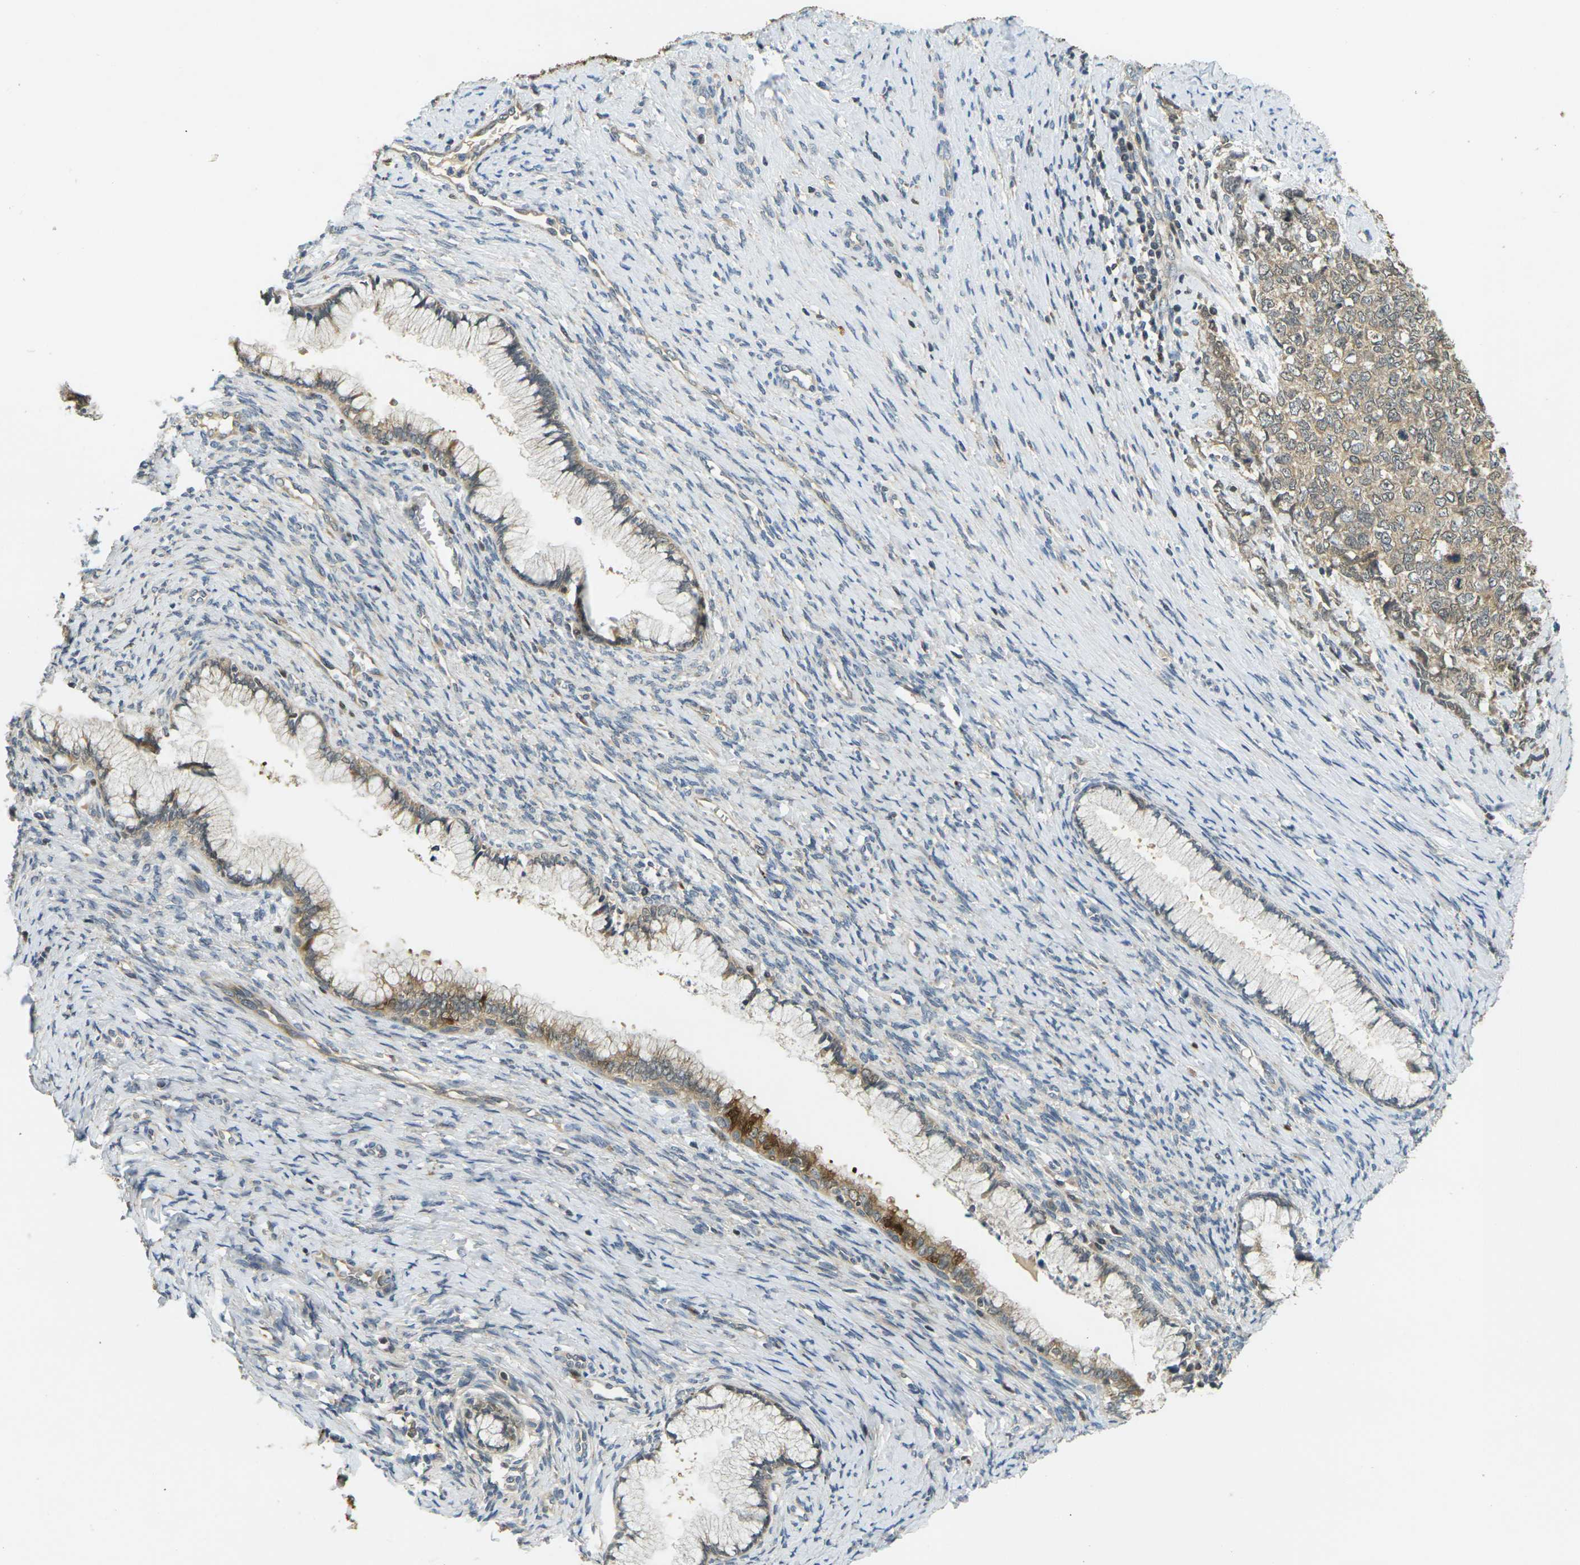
{"staining": {"intensity": "weak", "quantity": ">75%", "location": "cytoplasmic/membranous"}, "tissue": "cervical cancer", "cell_type": "Tumor cells", "image_type": "cancer", "snomed": [{"axis": "morphology", "description": "Squamous cell carcinoma, NOS"}, {"axis": "topography", "description": "Cervix"}], "caption": "Protein expression analysis of human squamous cell carcinoma (cervical) reveals weak cytoplasmic/membranous positivity in approximately >75% of tumor cells.", "gene": "KLHL8", "patient": {"sex": "female", "age": 63}}